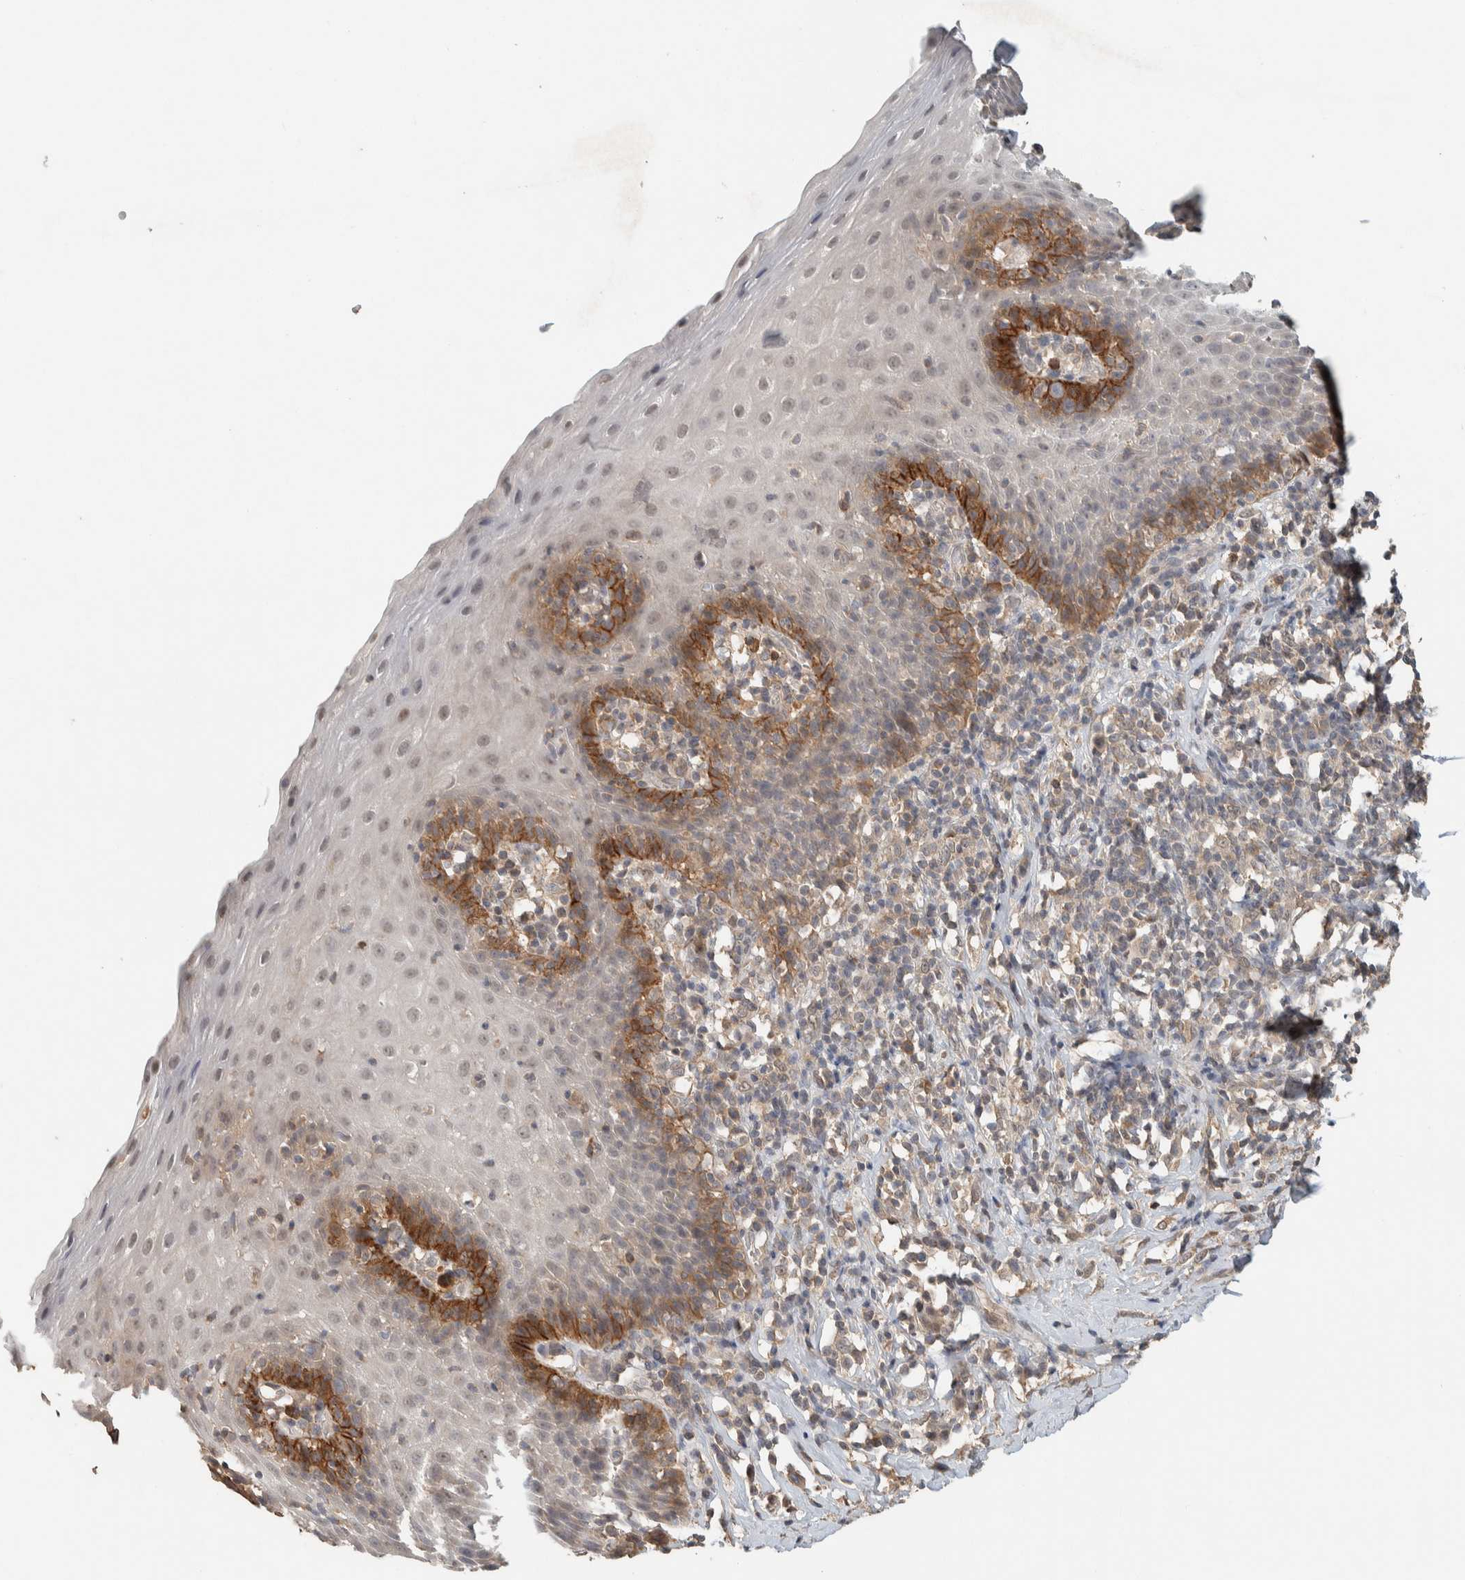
{"staining": {"intensity": "moderate", "quantity": "25%-75%", "location": "cytoplasmic/membranous"}, "tissue": "esophagus", "cell_type": "Squamous epithelial cells", "image_type": "normal", "snomed": [{"axis": "morphology", "description": "Normal tissue, NOS"}, {"axis": "topography", "description": "Esophagus"}], "caption": "Squamous epithelial cells exhibit medium levels of moderate cytoplasmic/membranous expression in about 25%-75% of cells in unremarkable human esophagus. (Brightfield microscopy of DAB IHC at high magnification).", "gene": "ZNF567", "patient": {"sex": "female", "age": 61}}